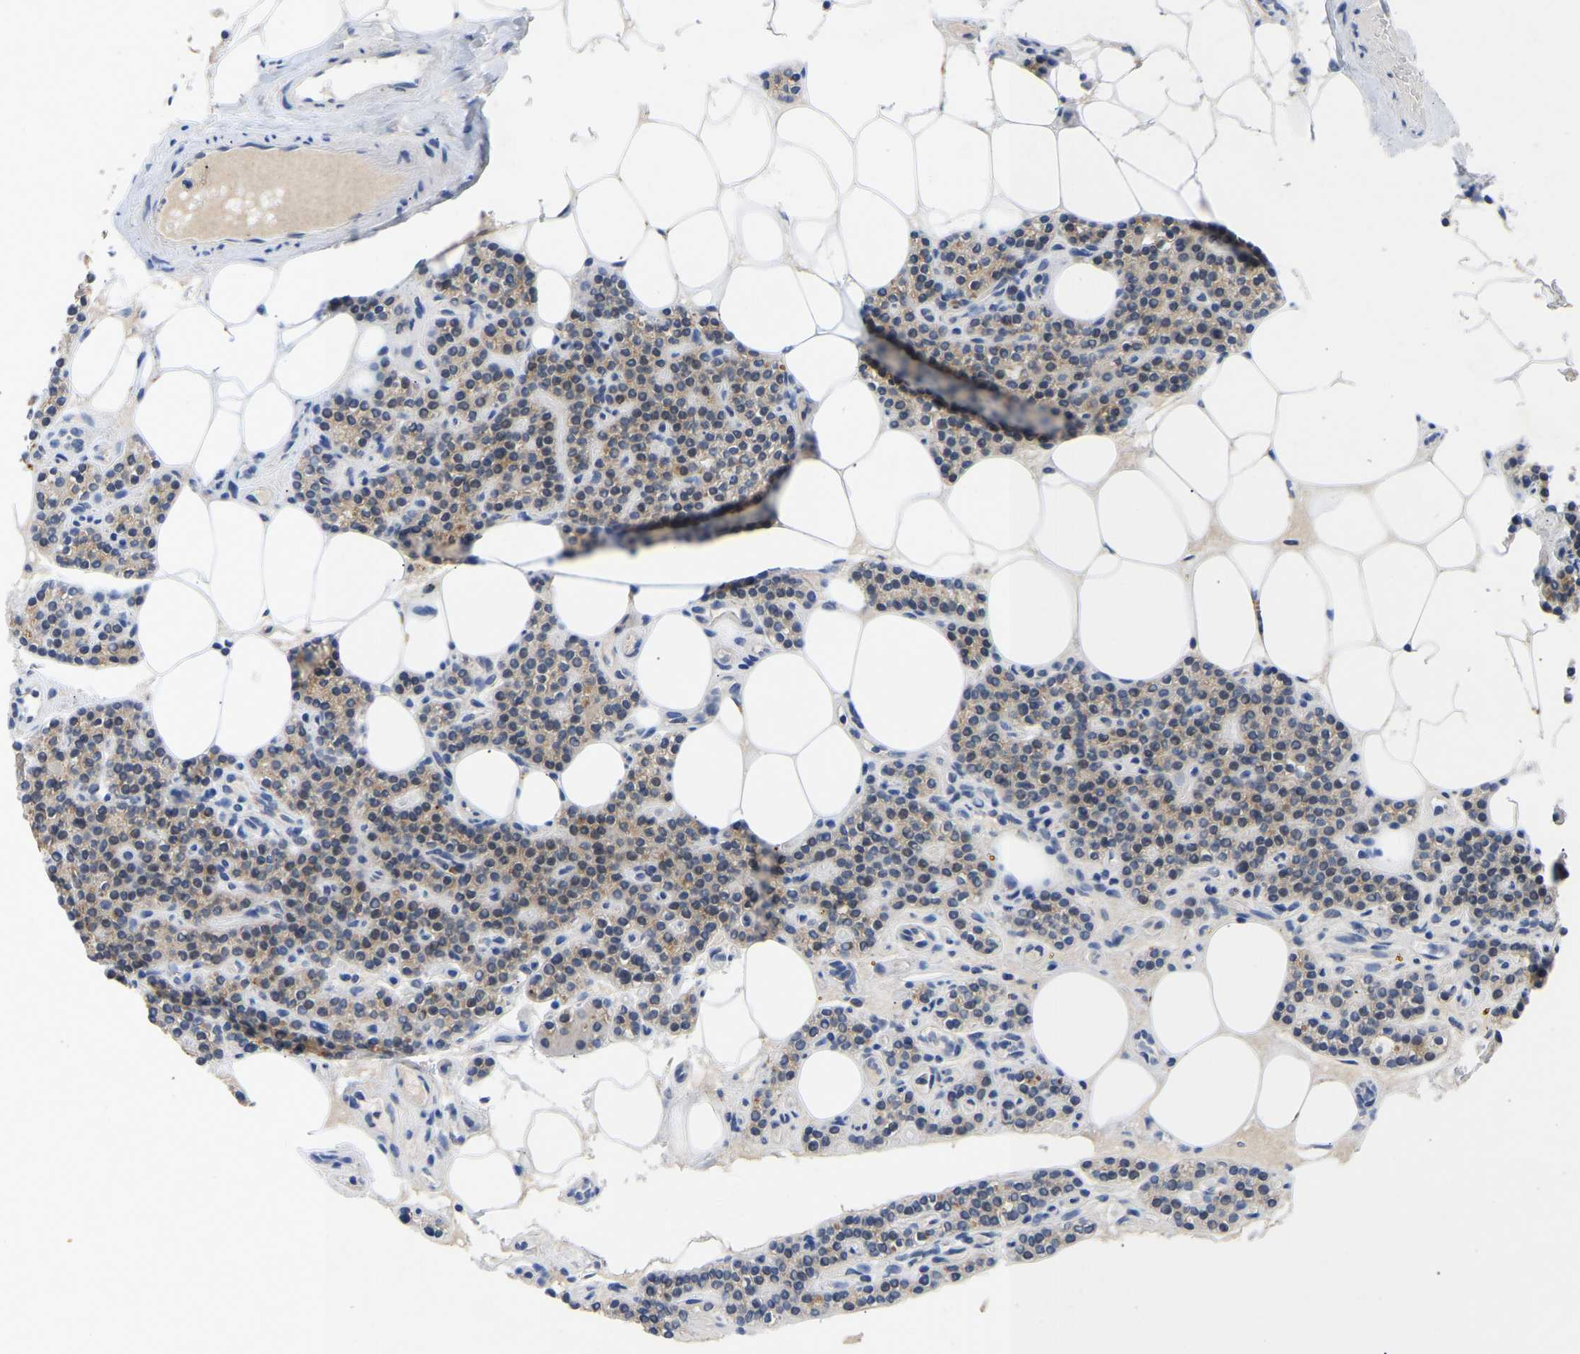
{"staining": {"intensity": "moderate", "quantity": "<25%", "location": "cytoplasmic/membranous"}, "tissue": "parathyroid gland", "cell_type": "Glandular cells", "image_type": "normal", "snomed": [{"axis": "morphology", "description": "Normal tissue, NOS"}, {"axis": "morphology", "description": "Adenoma, NOS"}, {"axis": "topography", "description": "Parathyroid gland"}], "caption": "Immunohistochemical staining of benign human parathyroid gland demonstrates low levels of moderate cytoplasmic/membranous expression in about <25% of glandular cells.", "gene": "ABCA10", "patient": {"sex": "female", "age": 70}}